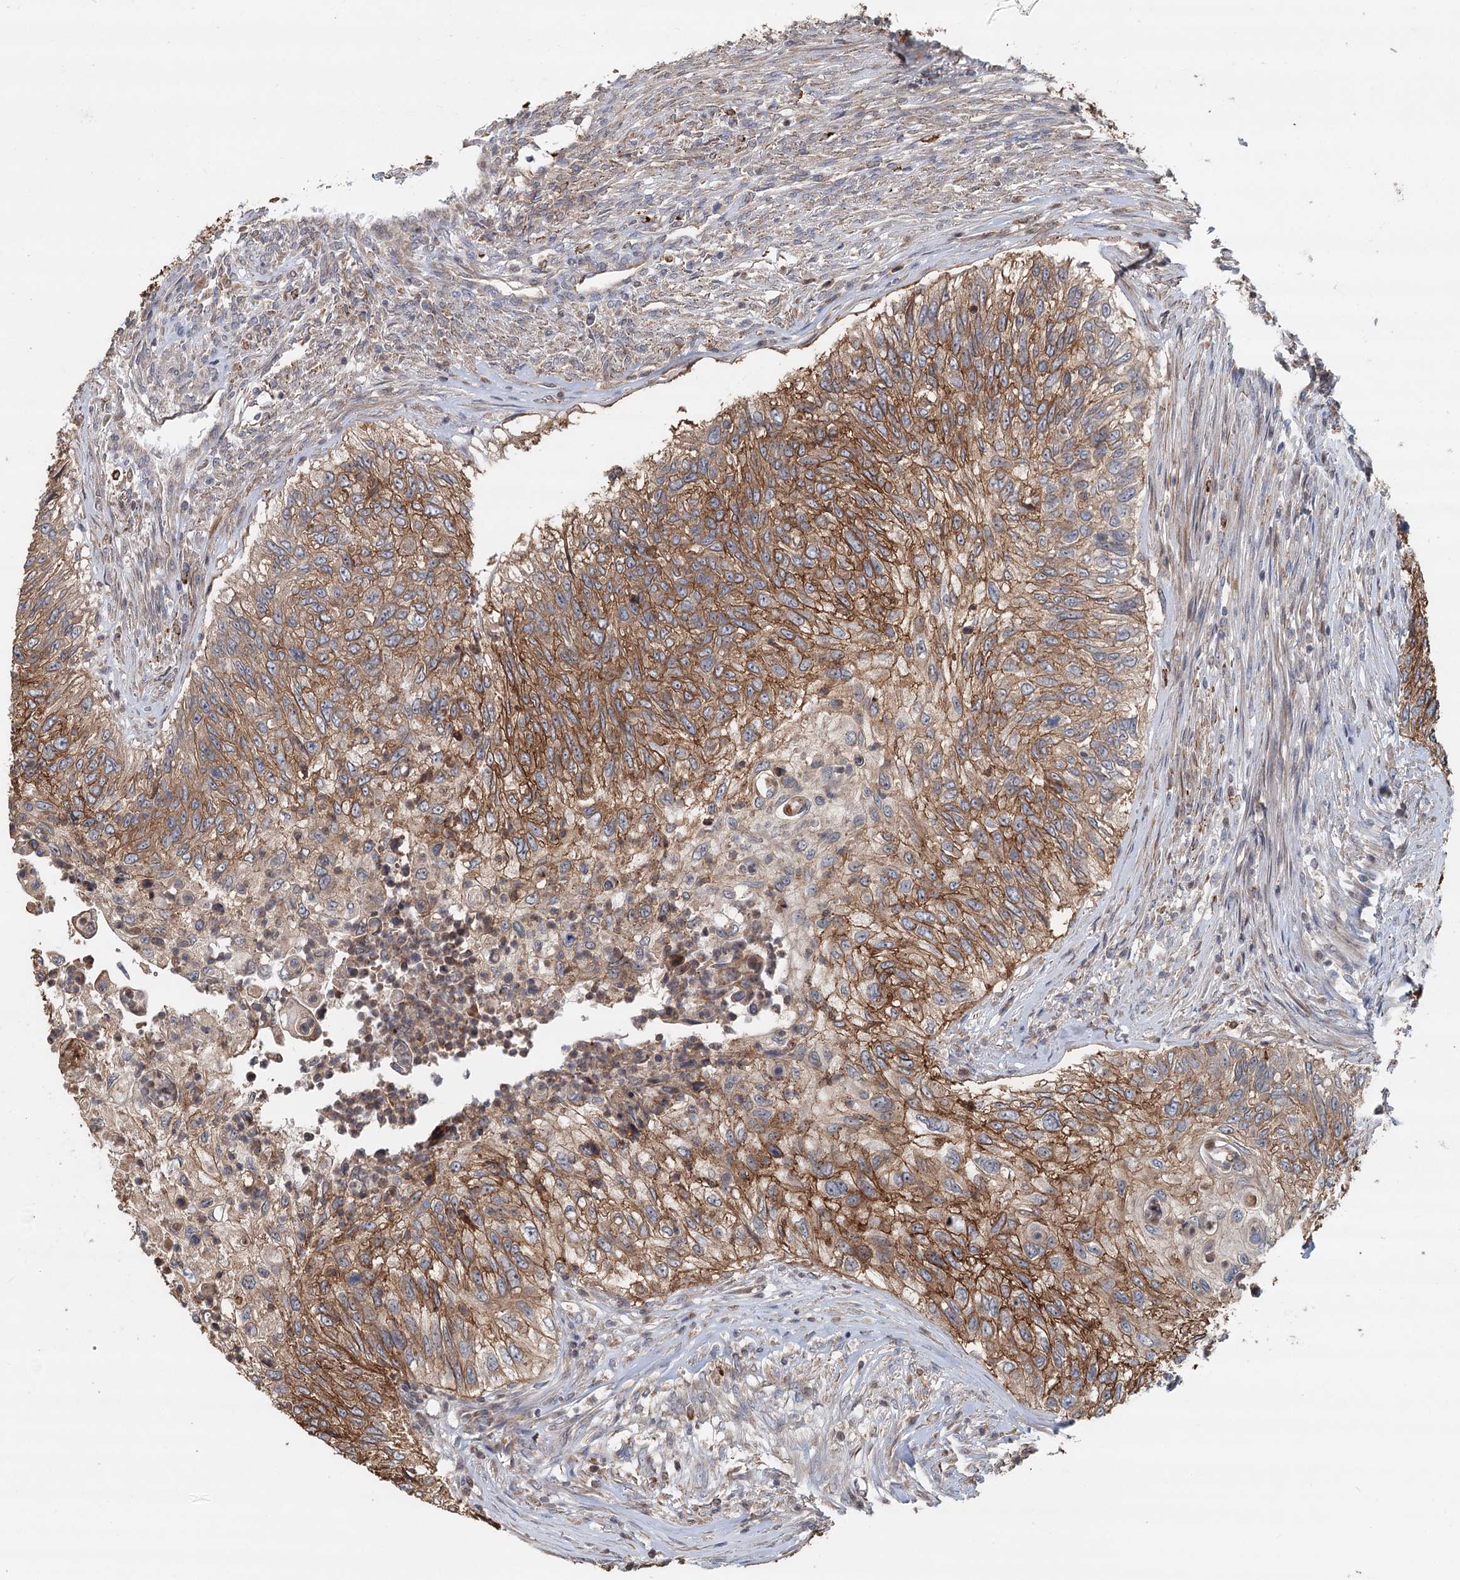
{"staining": {"intensity": "moderate", "quantity": ">75%", "location": "cytoplasmic/membranous"}, "tissue": "urothelial cancer", "cell_type": "Tumor cells", "image_type": "cancer", "snomed": [{"axis": "morphology", "description": "Urothelial carcinoma, High grade"}, {"axis": "topography", "description": "Urinary bladder"}], "caption": "A high-resolution histopathology image shows immunohistochemistry staining of high-grade urothelial carcinoma, which exhibits moderate cytoplasmic/membranous positivity in approximately >75% of tumor cells. (Brightfield microscopy of DAB IHC at high magnification).", "gene": "RNF111", "patient": {"sex": "female", "age": 60}}